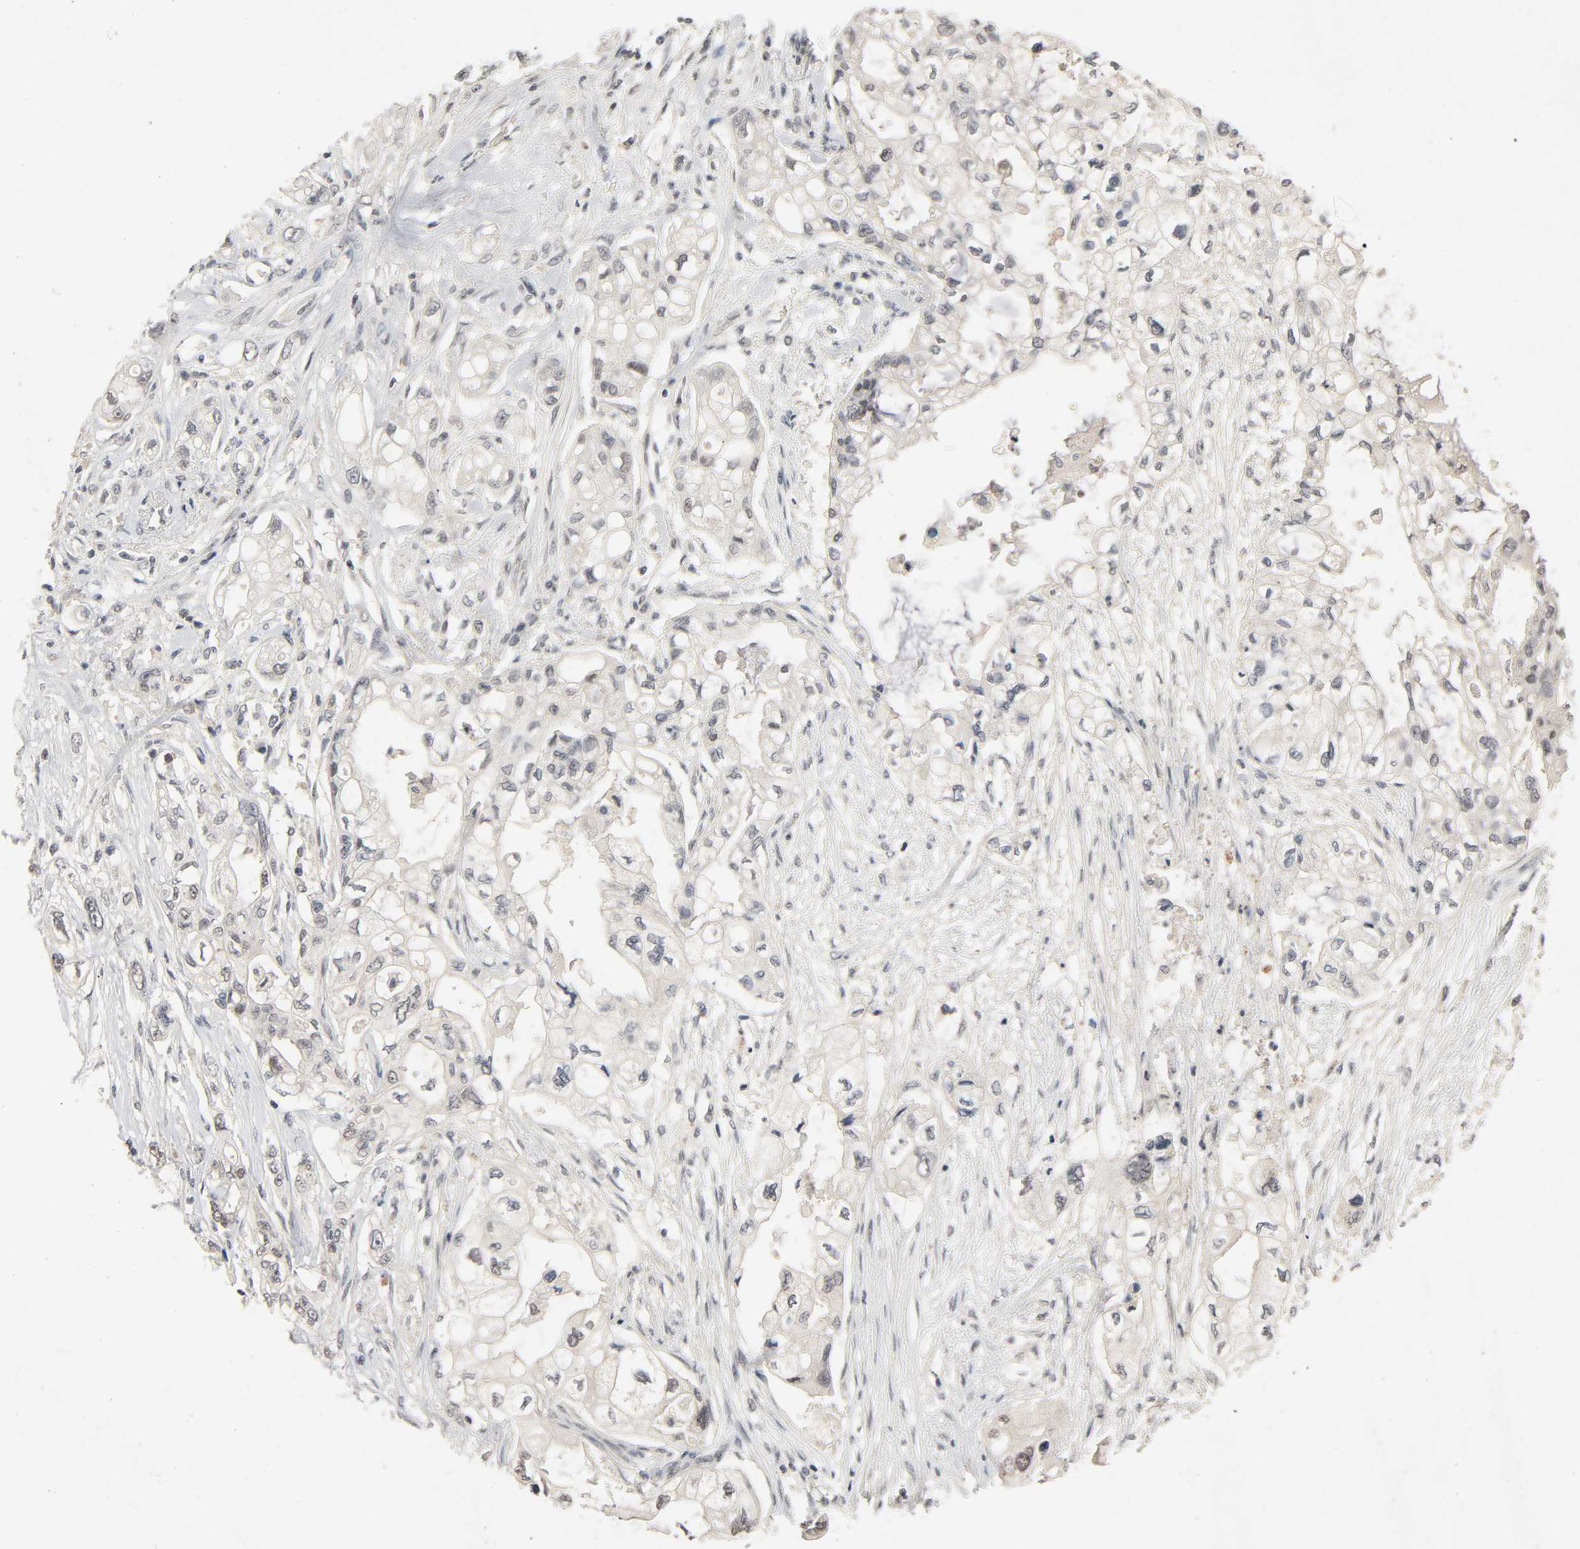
{"staining": {"intensity": "weak", "quantity": "<25%", "location": "nuclear"}, "tissue": "pancreatic cancer", "cell_type": "Tumor cells", "image_type": "cancer", "snomed": [{"axis": "morphology", "description": "Normal tissue, NOS"}, {"axis": "topography", "description": "Pancreas"}], "caption": "This image is of pancreatic cancer stained with IHC to label a protein in brown with the nuclei are counter-stained blue. There is no expression in tumor cells.", "gene": "MAPKAPK5", "patient": {"sex": "male", "age": 42}}